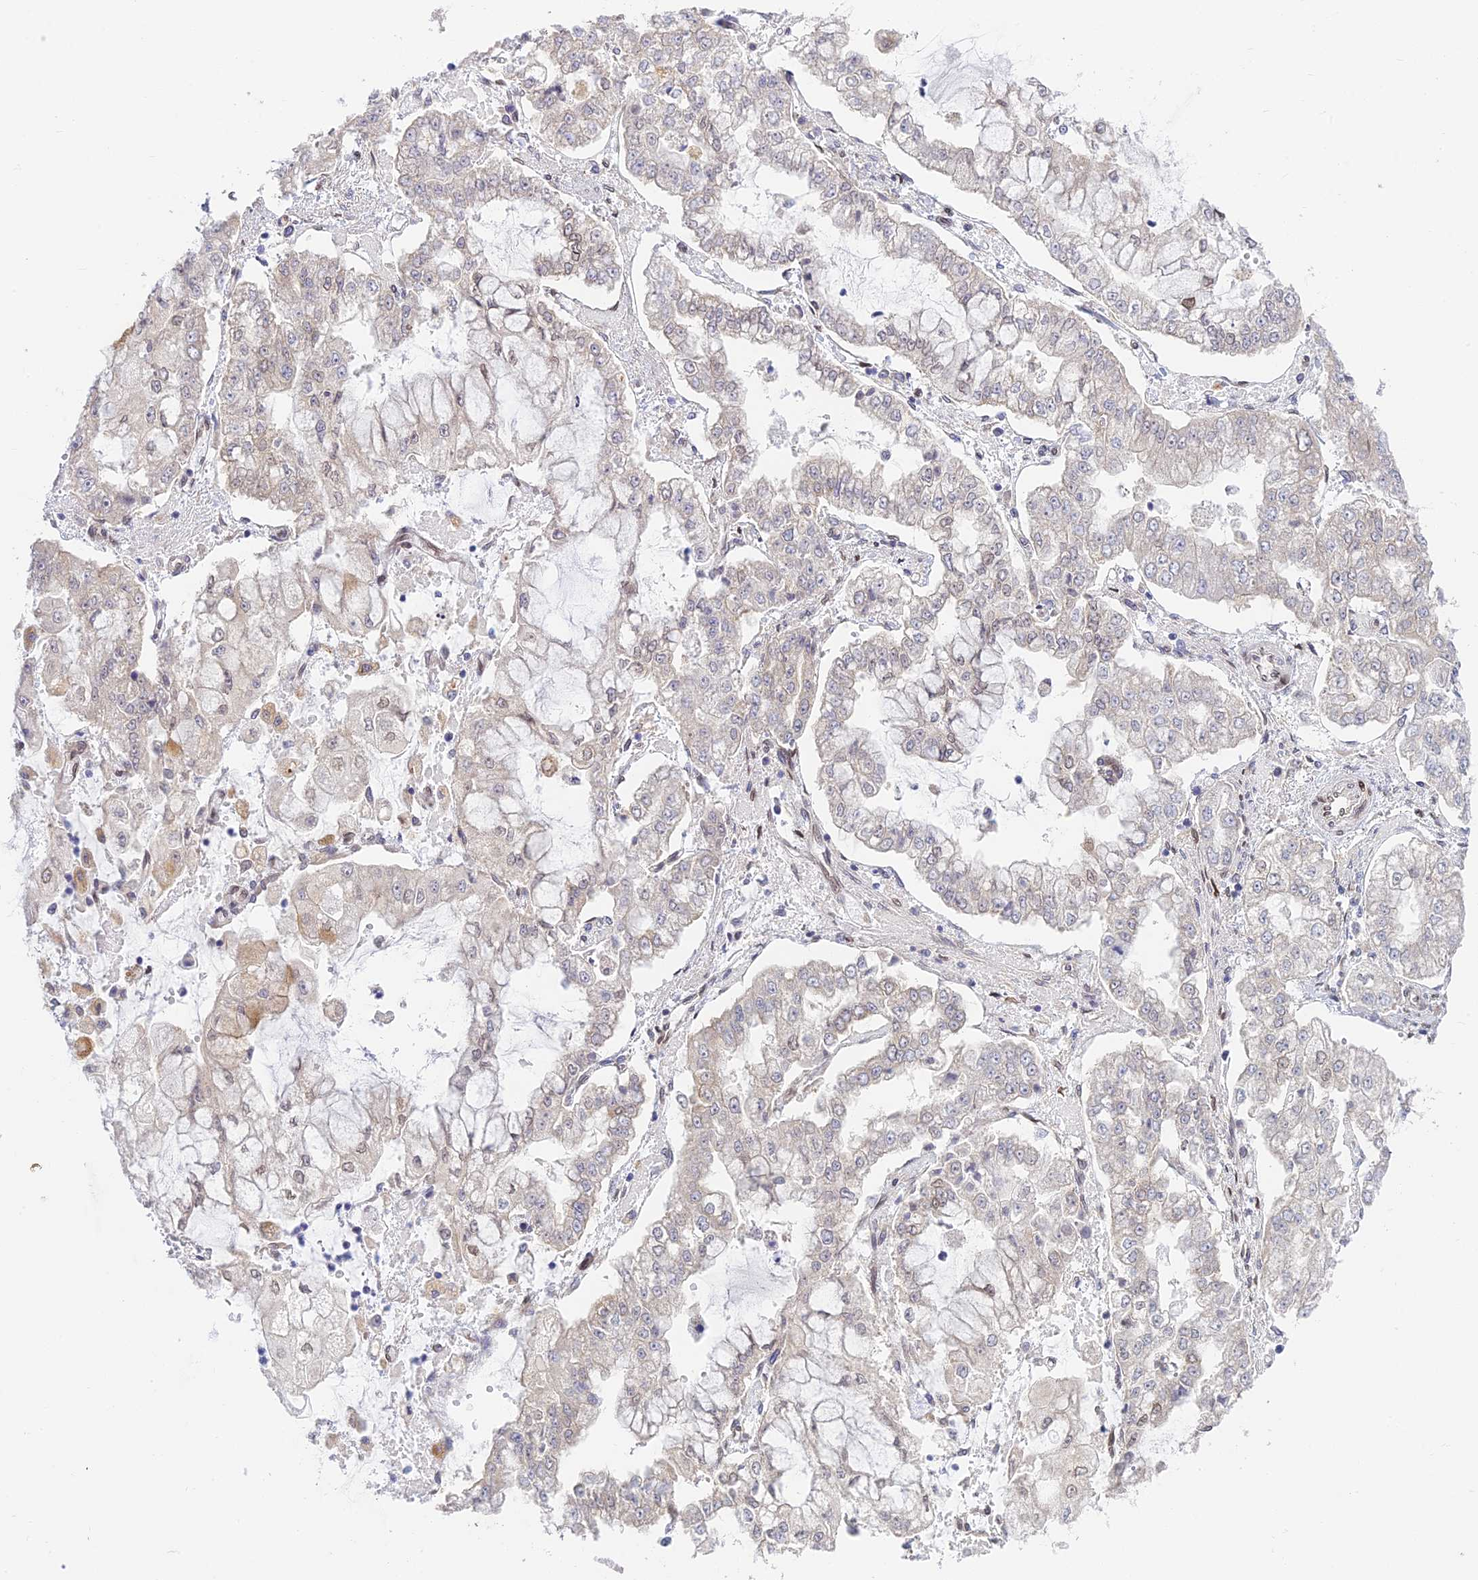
{"staining": {"intensity": "weak", "quantity": "<25%", "location": "cytoplasmic/membranous"}, "tissue": "stomach cancer", "cell_type": "Tumor cells", "image_type": "cancer", "snomed": [{"axis": "morphology", "description": "Adenocarcinoma, NOS"}, {"axis": "topography", "description": "Stomach"}], "caption": "The image exhibits no significant staining in tumor cells of stomach cancer (adenocarcinoma).", "gene": "SKIC8", "patient": {"sex": "male", "age": 76}}